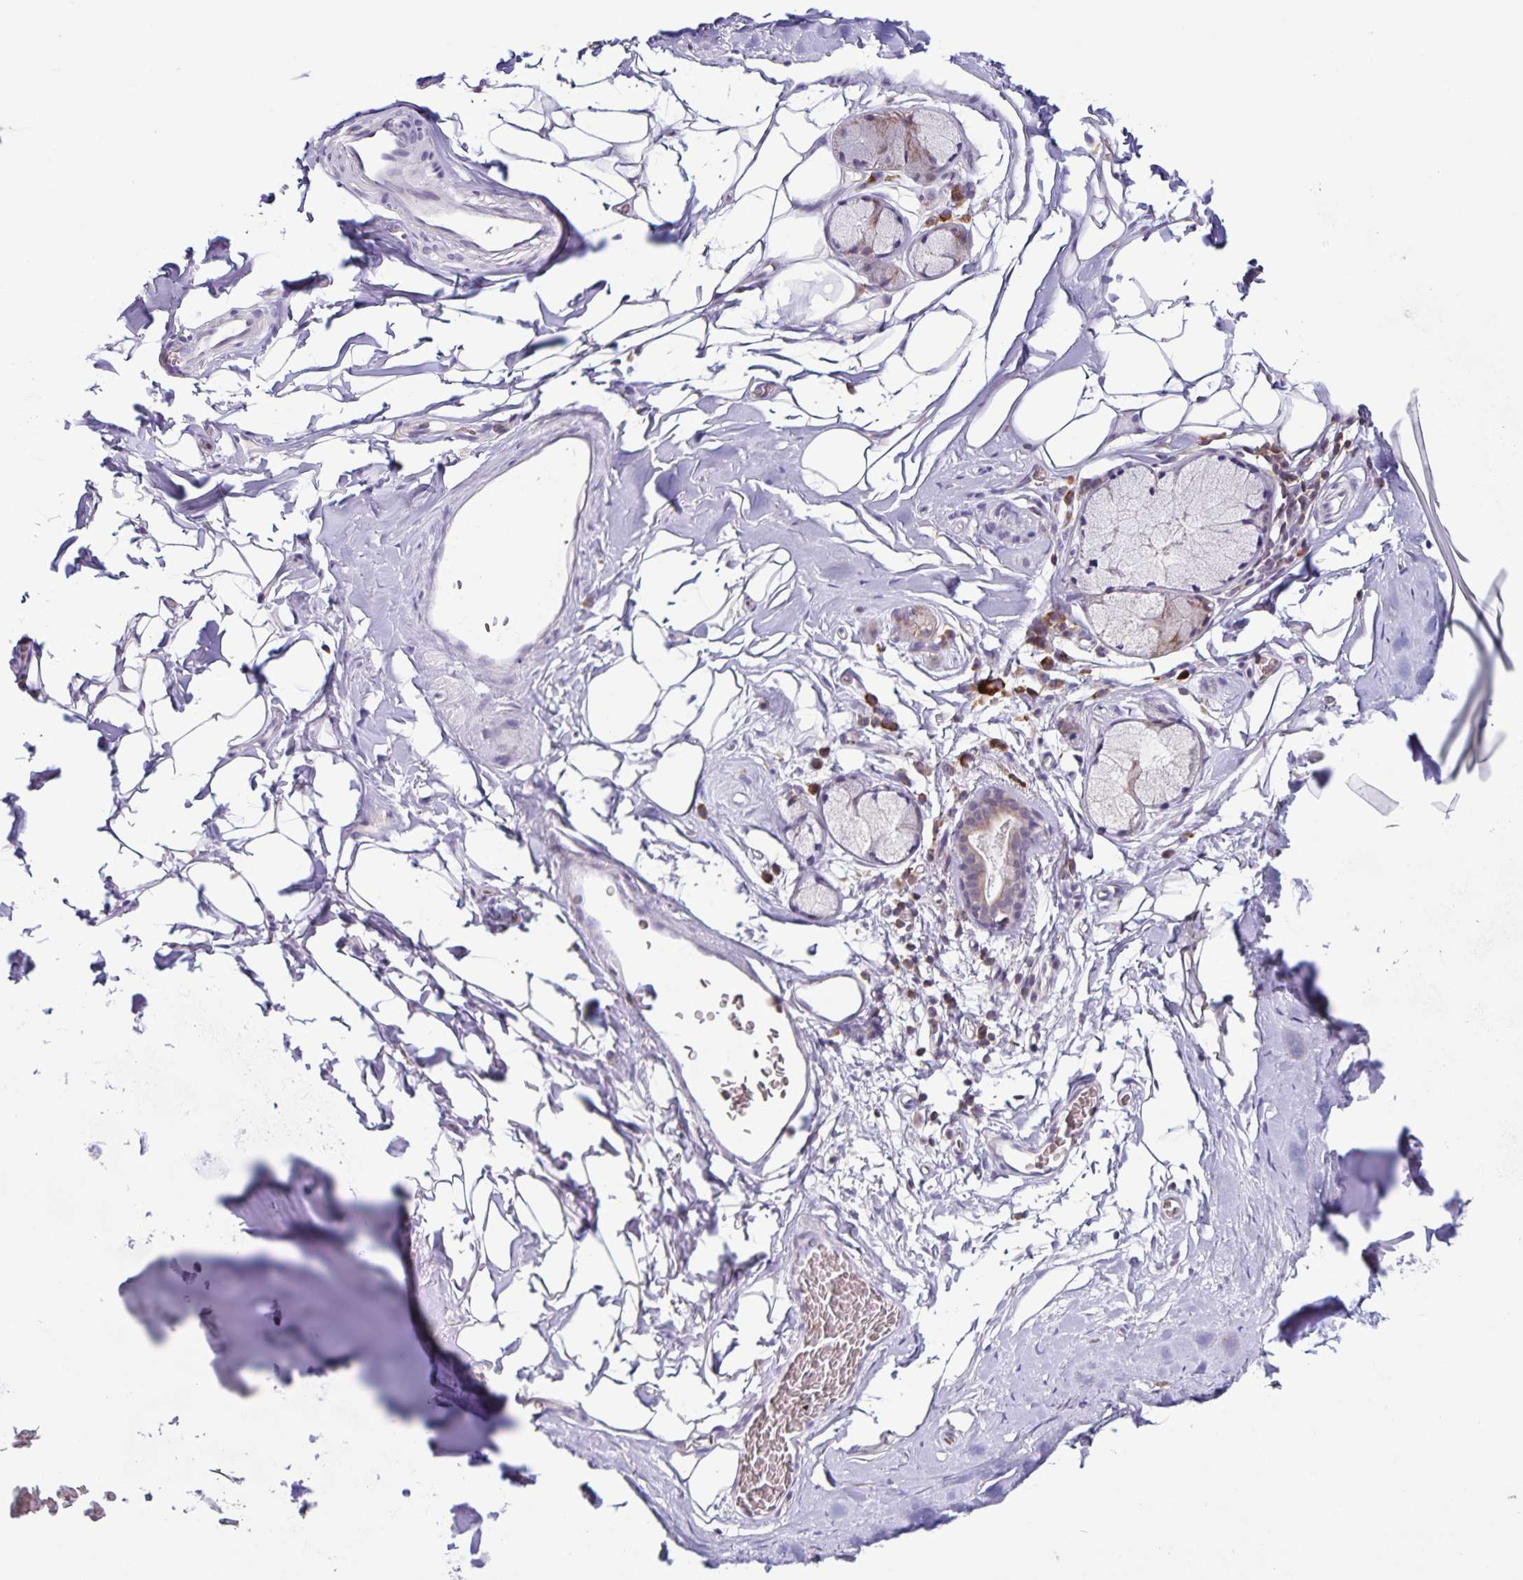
{"staining": {"intensity": "negative", "quantity": "none", "location": "none"}, "tissue": "adipose tissue", "cell_type": "Adipocytes", "image_type": "normal", "snomed": [{"axis": "morphology", "description": "Normal tissue, NOS"}, {"axis": "topography", "description": "Cartilage tissue"}, {"axis": "topography", "description": "Bronchus"}, {"axis": "topography", "description": "Peripheral nerve tissue"}], "caption": "Adipocytes show no significant staining in benign adipose tissue. (Brightfield microscopy of DAB (3,3'-diaminobenzidine) IHC at high magnification).", "gene": "STPG4", "patient": {"sex": "male", "age": 67}}